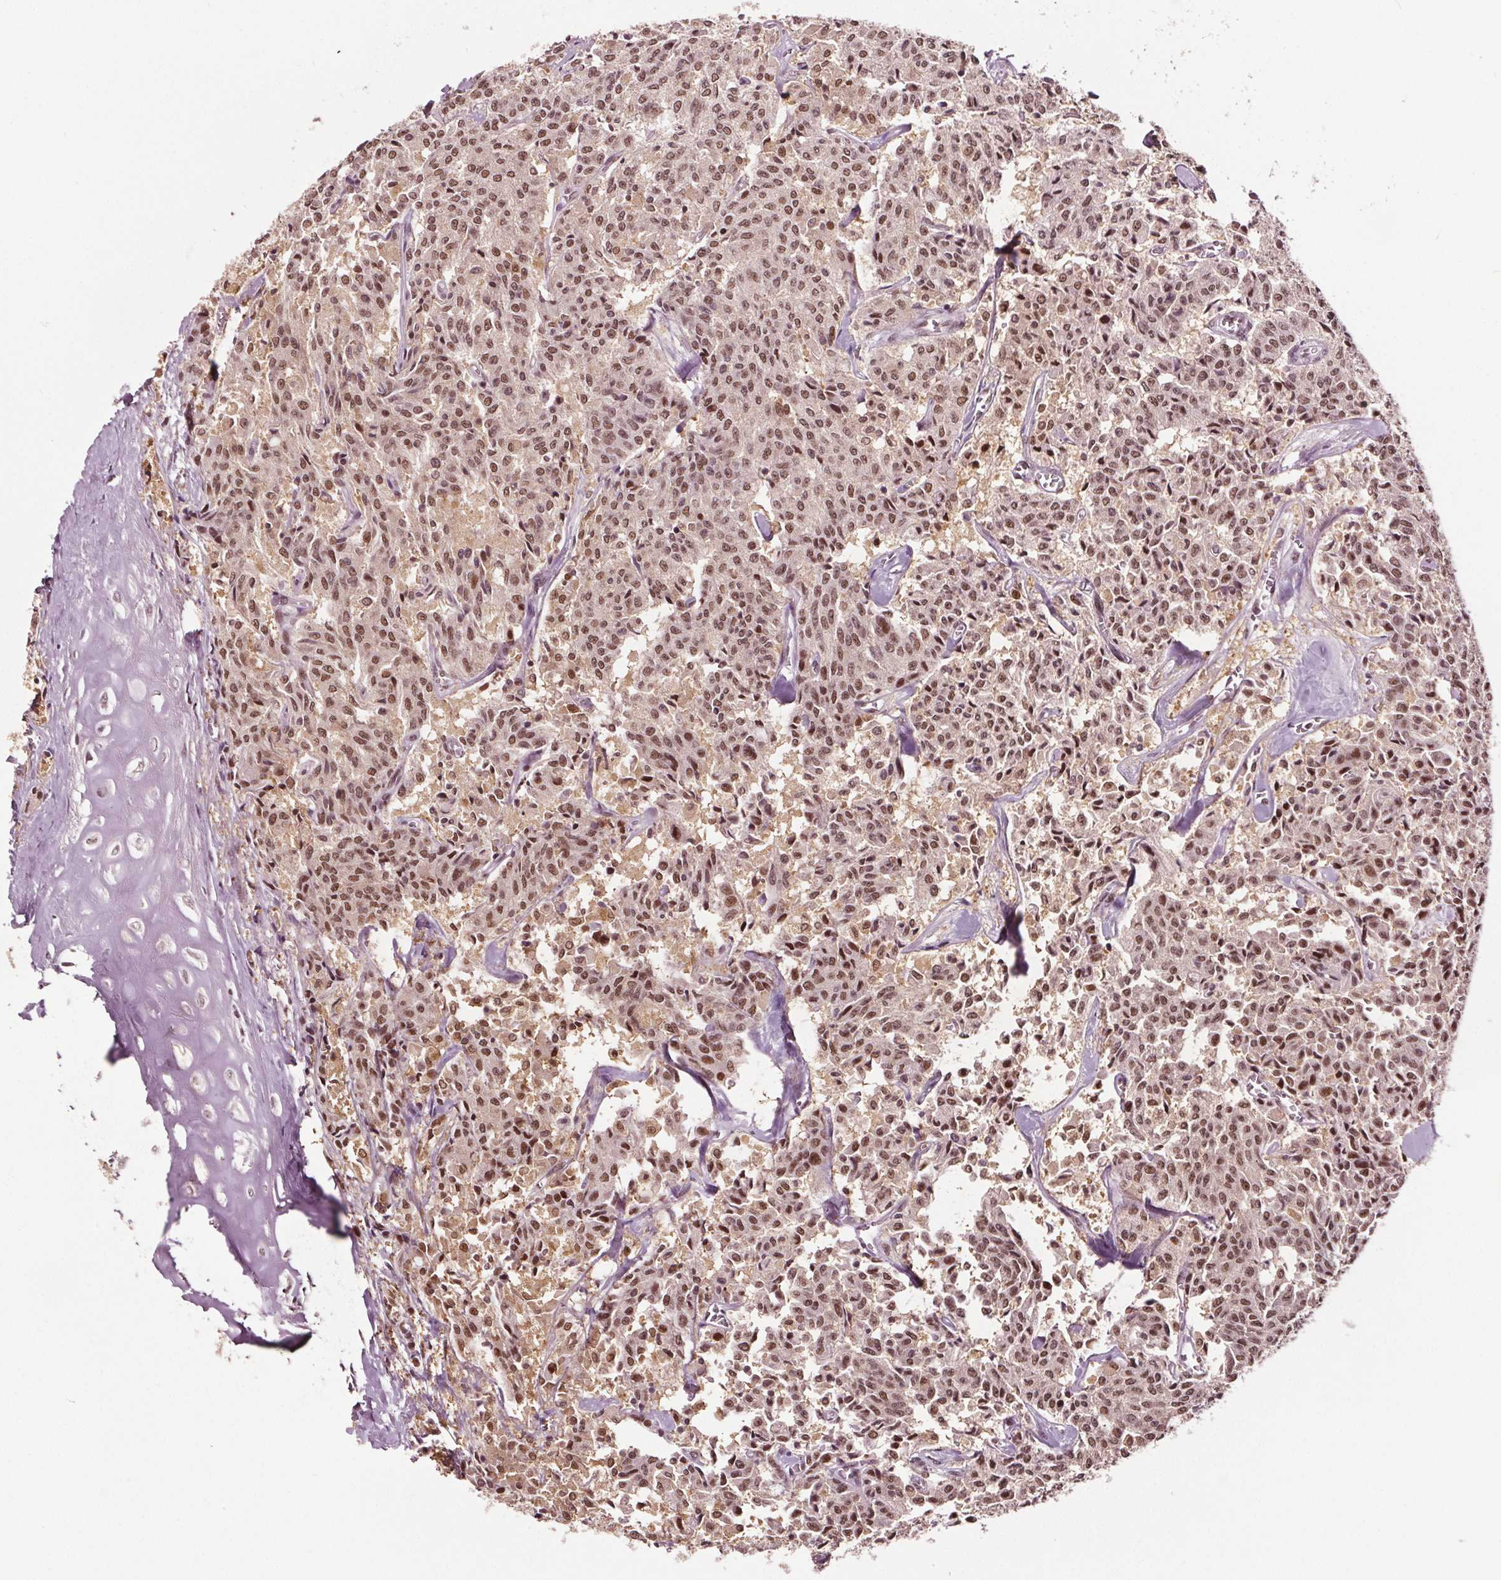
{"staining": {"intensity": "strong", "quantity": ">75%", "location": "nuclear"}, "tissue": "carcinoid", "cell_type": "Tumor cells", "image_type": "cancer", "snomed": [{"axis": "morphology", "description": "Carcinoid, malignant, NOS"}, {"axis": "topography", "description": "Lung"}], "caption": "DAB immunohistochemical staining of malignant carcinoid exhibits strong nuclear protein positivity in about >75% of tumor cells.", "gene": "IWS1", "patient": {"sex": "male", "age": 71}}